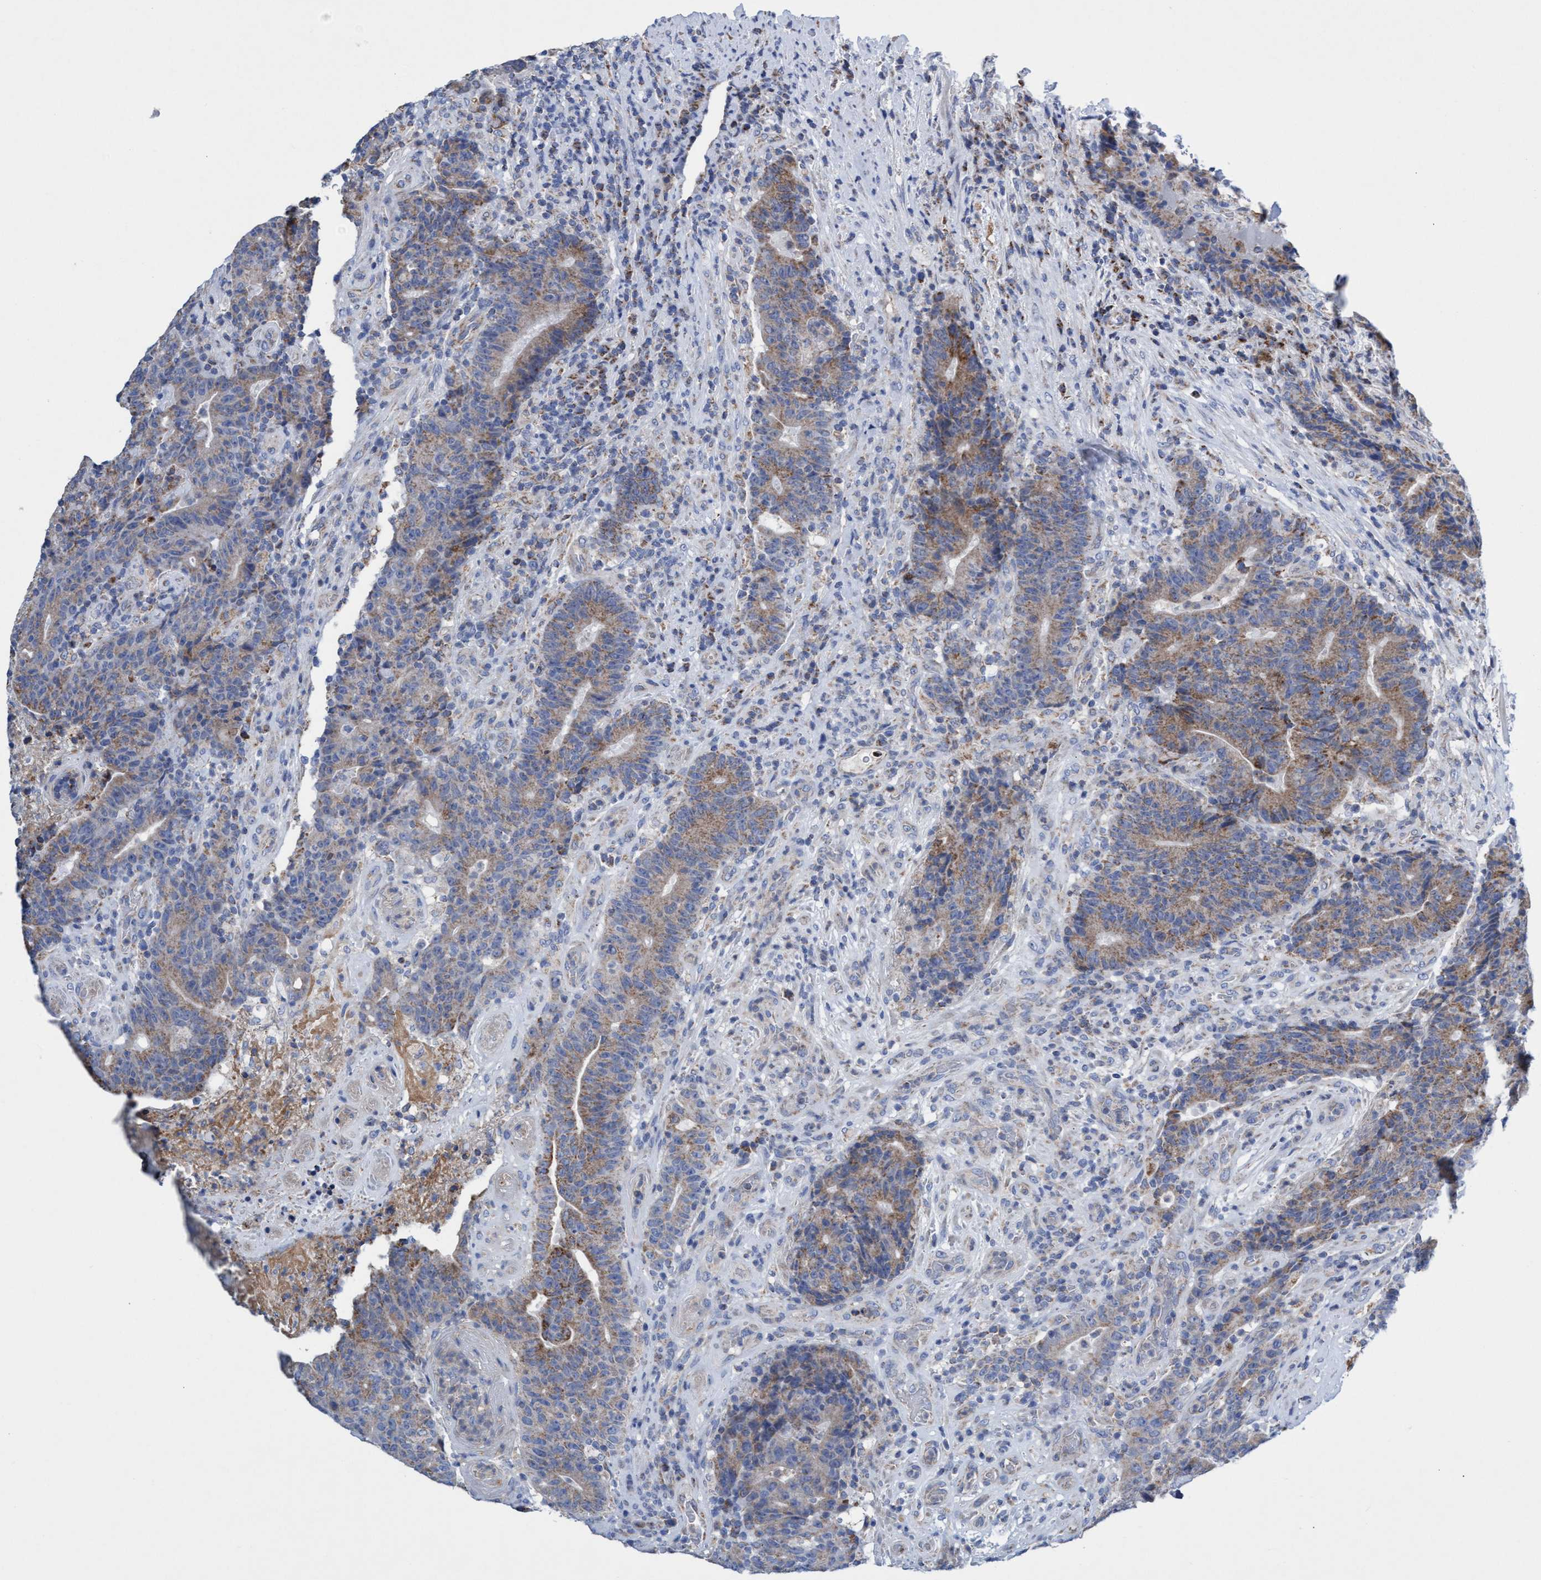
{"staining": {"intensity": "moderate", "quantity": ">75%", "location": "cytoplasmic/membranous"}, "tissue": "colorectal cancer", "cell_type": "Tumor cells", "image_type": "cancer", "snomed": [{"axis": "morphology", "description": "Normal tissue, NOS"}, {"axis": "morphology", "description": "Adenocarcinoma, NOS"}, {"axis": "topography", "description": "Colon"}], "caption": "A brown stain highlights moderate cytoplasmic/membranous staining of a protein in human colorectal adenocarcinoma tumor cells.", "gene": "ZNF750", "patient": {"sex": "female", "age": 75}}